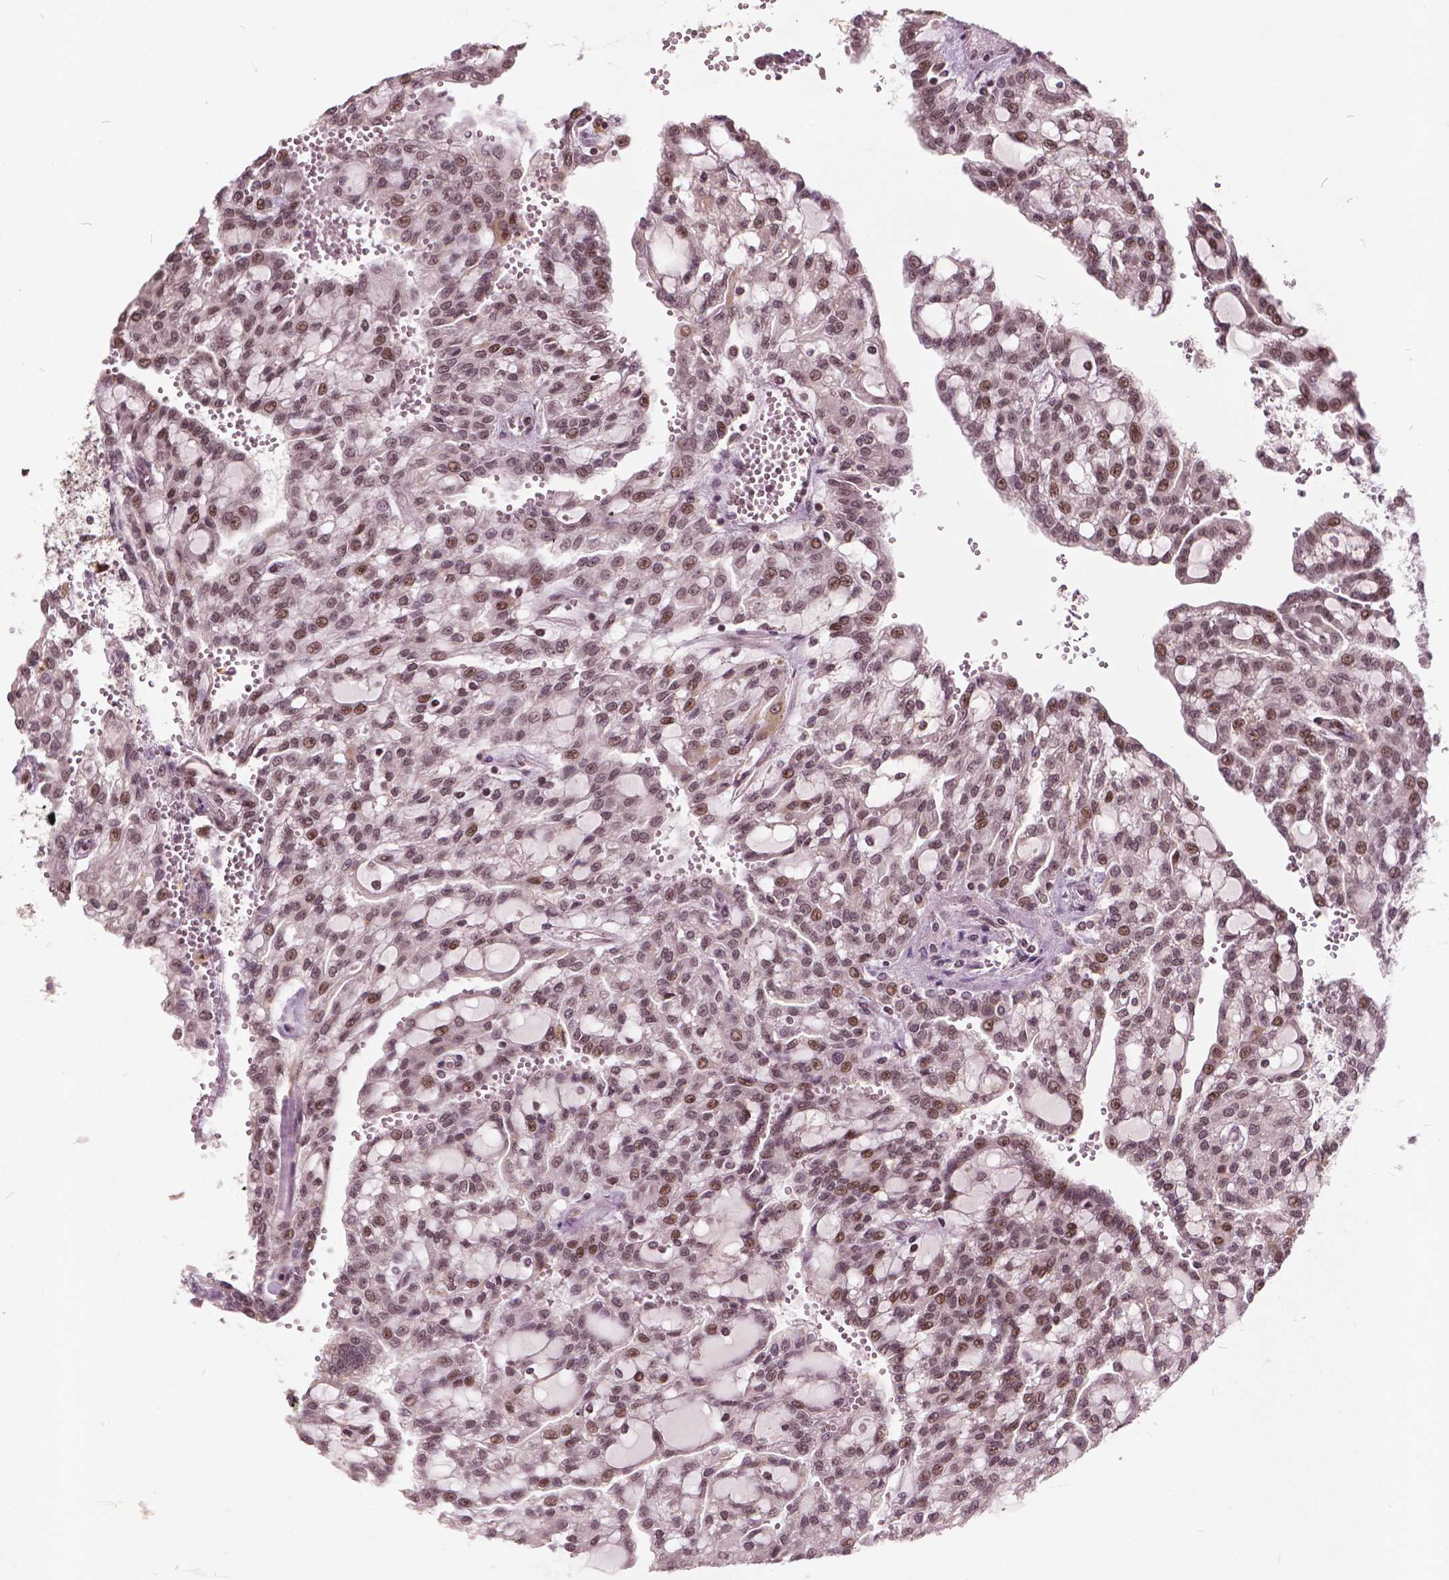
{"staining": {"intensity": "moderate", "quantity": ">75%", "location": "nuclear"}, "tissue": "renal cancer", "cell_type": "Tumor cells", "image_type": "cancer", "snomed": [{"axis": "morphology", "description": "Adenocarcinoma, NOS"}, {"axis": "topography", "description": "Kidney"}], "caption": "This histopathology image displays adenocarcinoma (renal) stained with immunohistochemistry to label a protein in brown. The nuclear of tumor cells show moderate positivity for the protein. Nuclei are counter-stained blue.", "gene": "GPS2", "patient": {"sex": "male", "age": 63}}